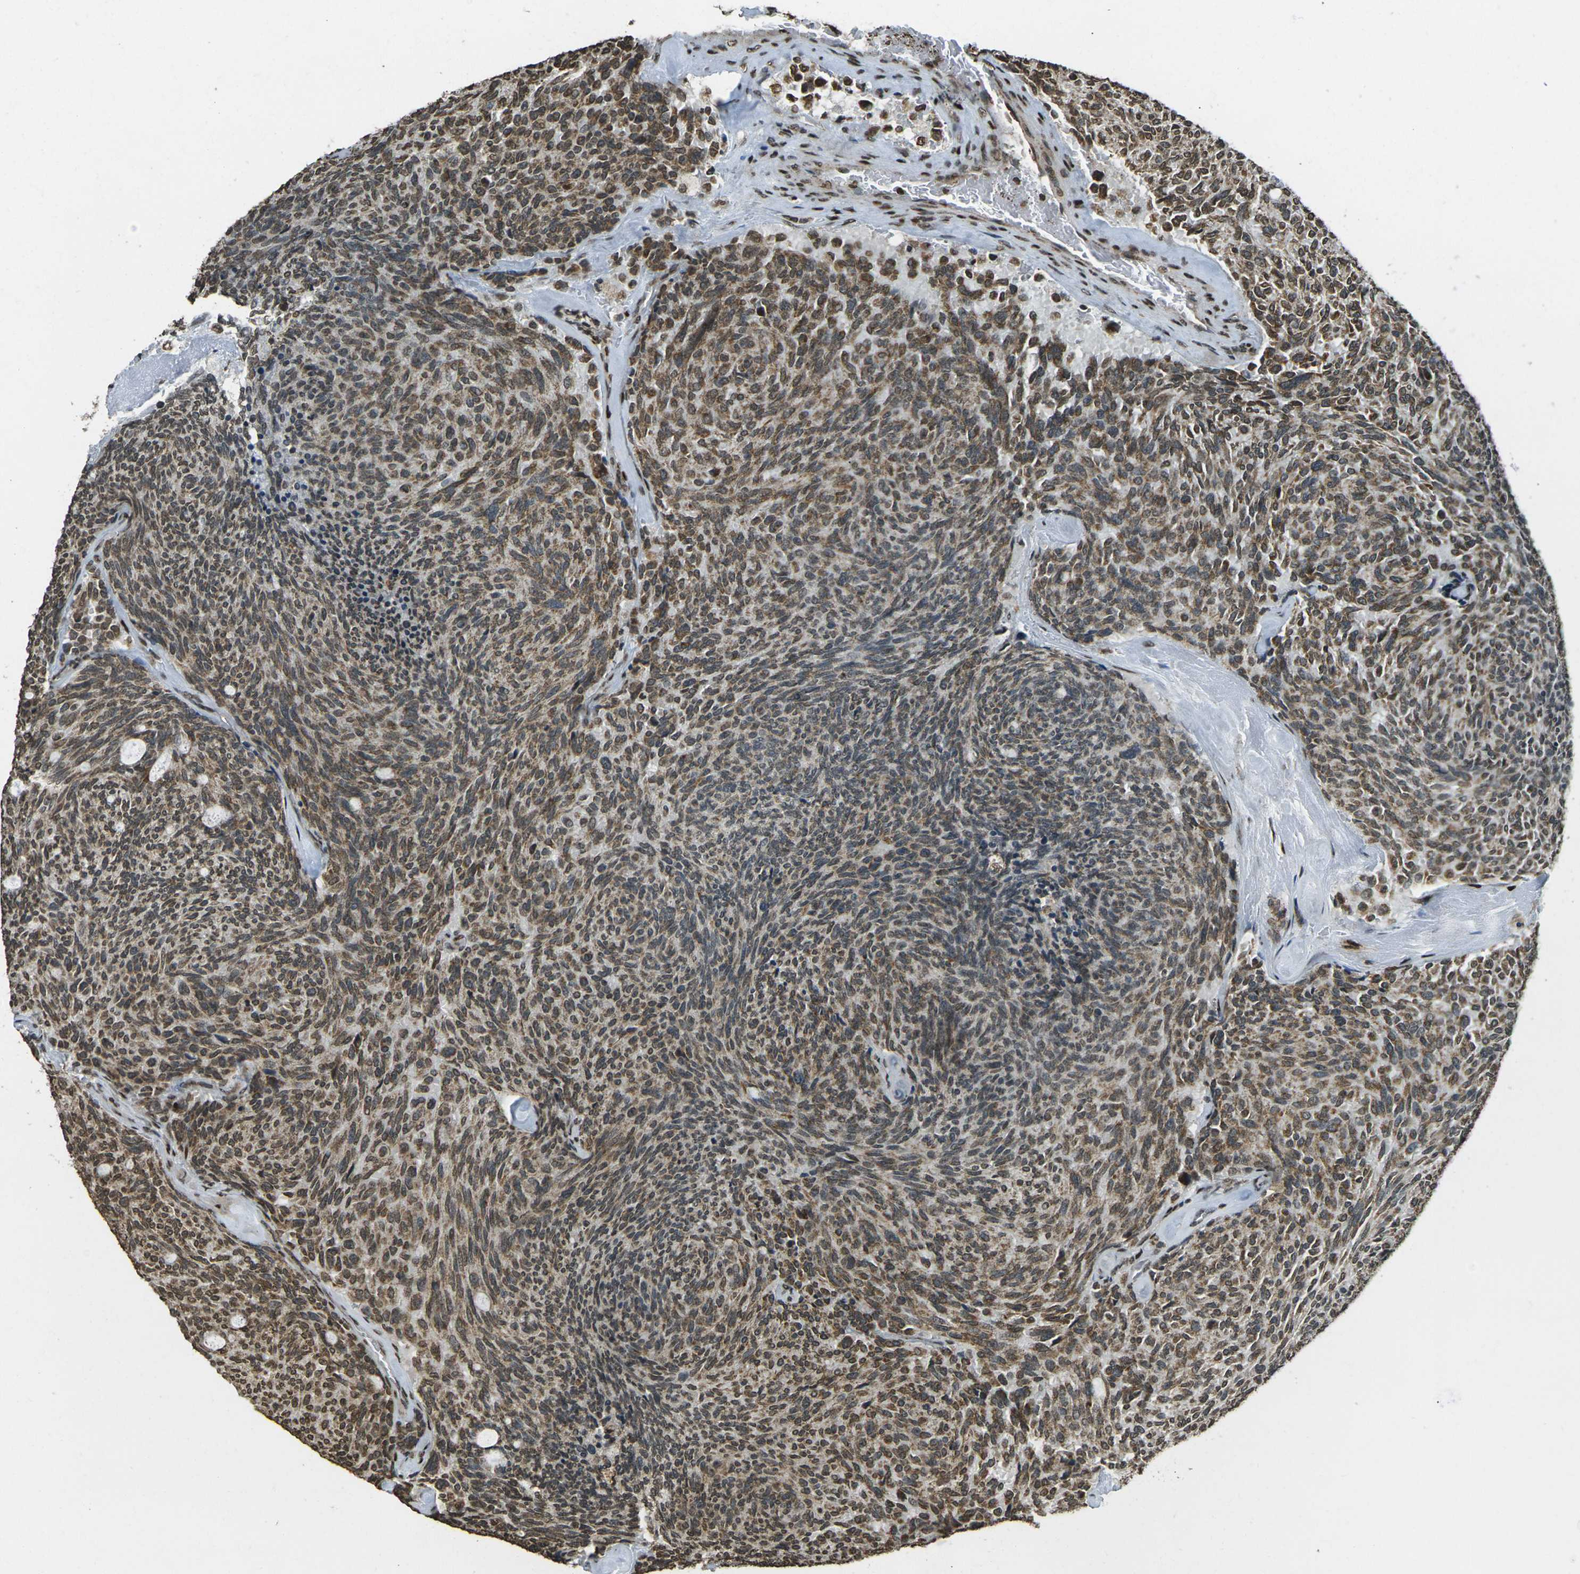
{"staining": {"intensity": "strong", "quantity": ">75%", "location": "cytoplasmic/membranous,nuclear"}, "tissue": "carcinoid", "cell_type": "Tumor cells", "image_type": "cancer", "snomed": [{"axis": "morphology", "description": "Carcinoid, malignant, NOS"}, {"axis": "topography", "description": "Pancreas"}], "caption": "This is a photomicrograph of immunohistochemistry staining of carcinoid, which shows strong staining in the cytoplasmic/membranous and nuclear of tumor cells.", "gene": "NEUROG2", "patient": {"sex": "female", "age": 54}}